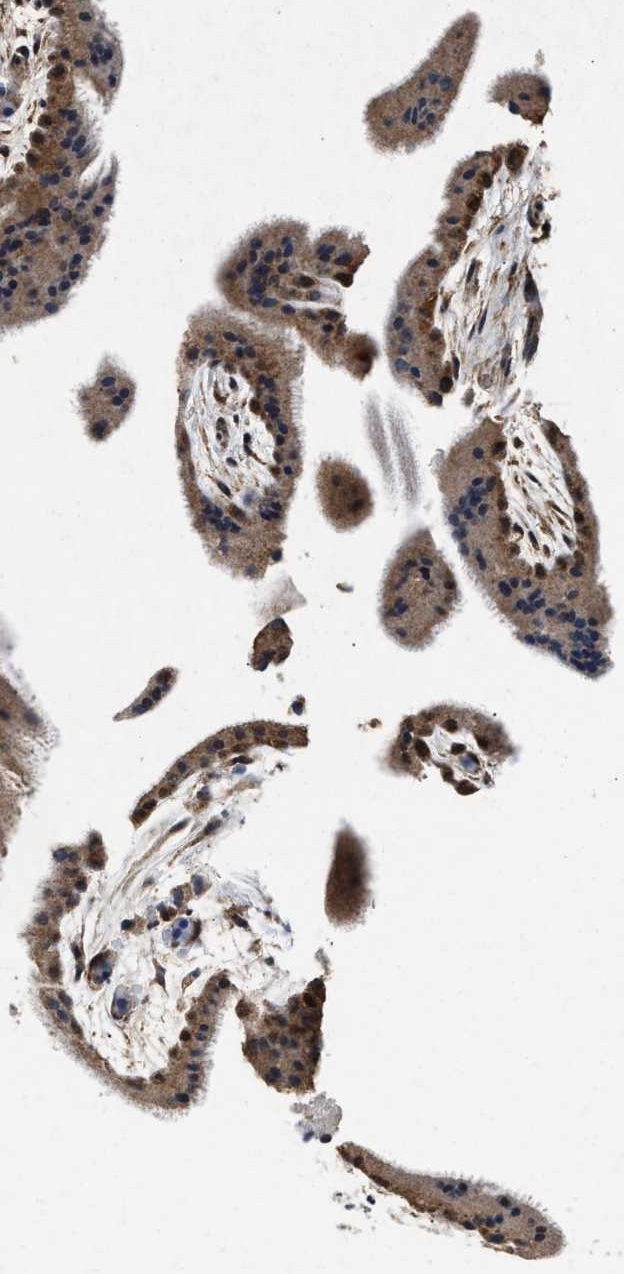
{"staining": {"intensity": "moderate", "quantity": ">75%", "location": "cytoplasmic/membranous"}, "tissue": "placenta", "cell_type": "Trophoblastic cells", "image_type": "normal", "snomed": [{"axis": "morphology", "description": "Normal tissue, NOS"}, {"axis": "topography", "description": "Placenta"}], "caption": "Immunohistochemical staining of normal placenta demonstrates medium levels of moderate cytoplasmic/membranous positivity in about >75% of trophoblastic cells.", "gene": "ACOX1", "patient": {"sex": "female", "age": 19}}